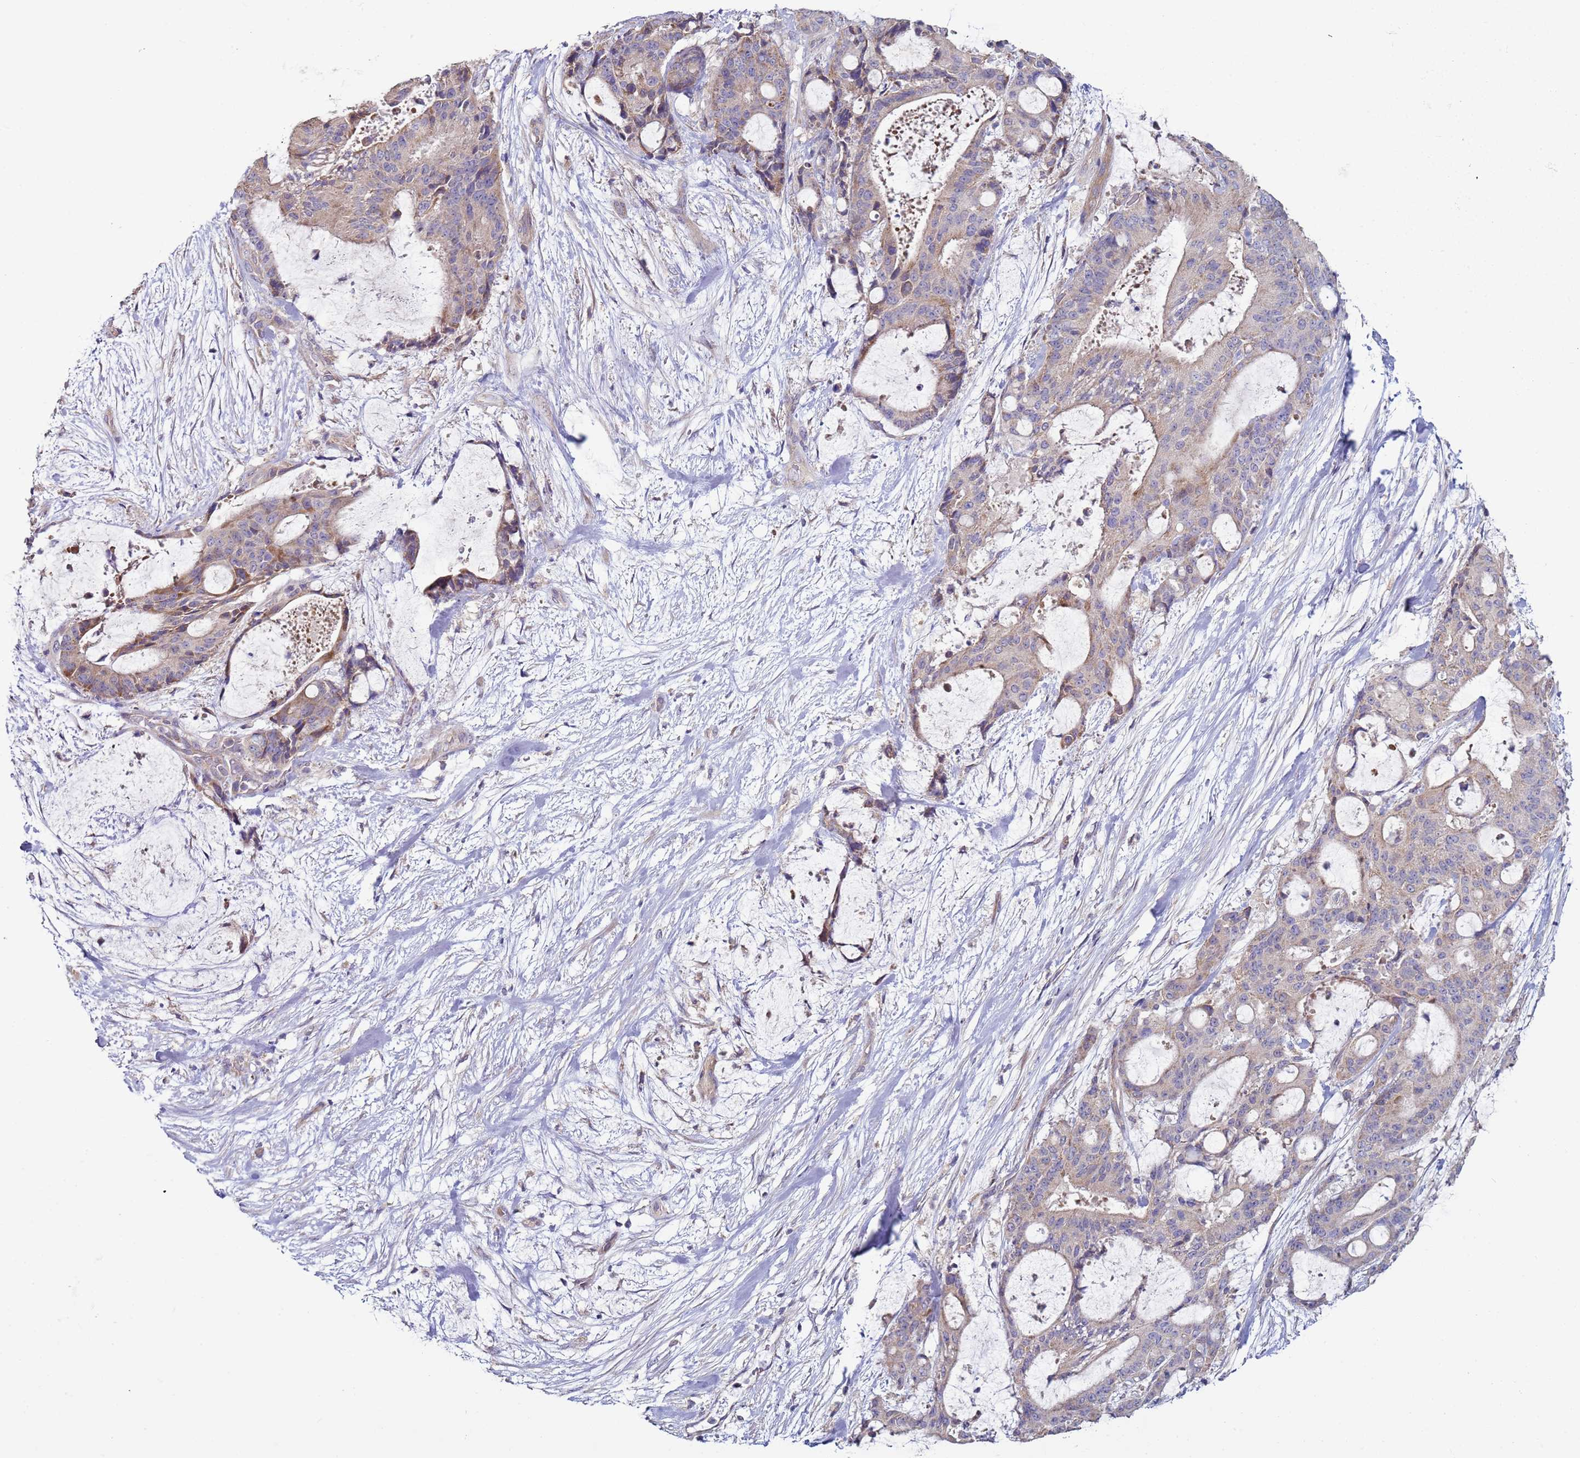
{"staining": {"intensity": "weak", "quantity": "<25%", "location": "cytoplasmic/membranous"}, "tissue": "liver cancer", "cell_type": "Tumor cells", "image_type": "cancer", "snomed": [{"axis": "morphology", "description": "Normal tissue, NOS"}, {"axis": "morphology", "description": "Cholangiocarcinoma"}, {"axis": "topography", "description": "Liver"}, {"axis": "topography", "description": "Peripheral nerve tissue"}], "caption": "Immunohistochemistry image of neoplastic tissue: liver cancer stained with DAB exhibits no significant protein positivity in tumor cells.", "gene": "DIP2B", "patient": {"sex": "female", "age": 73}}